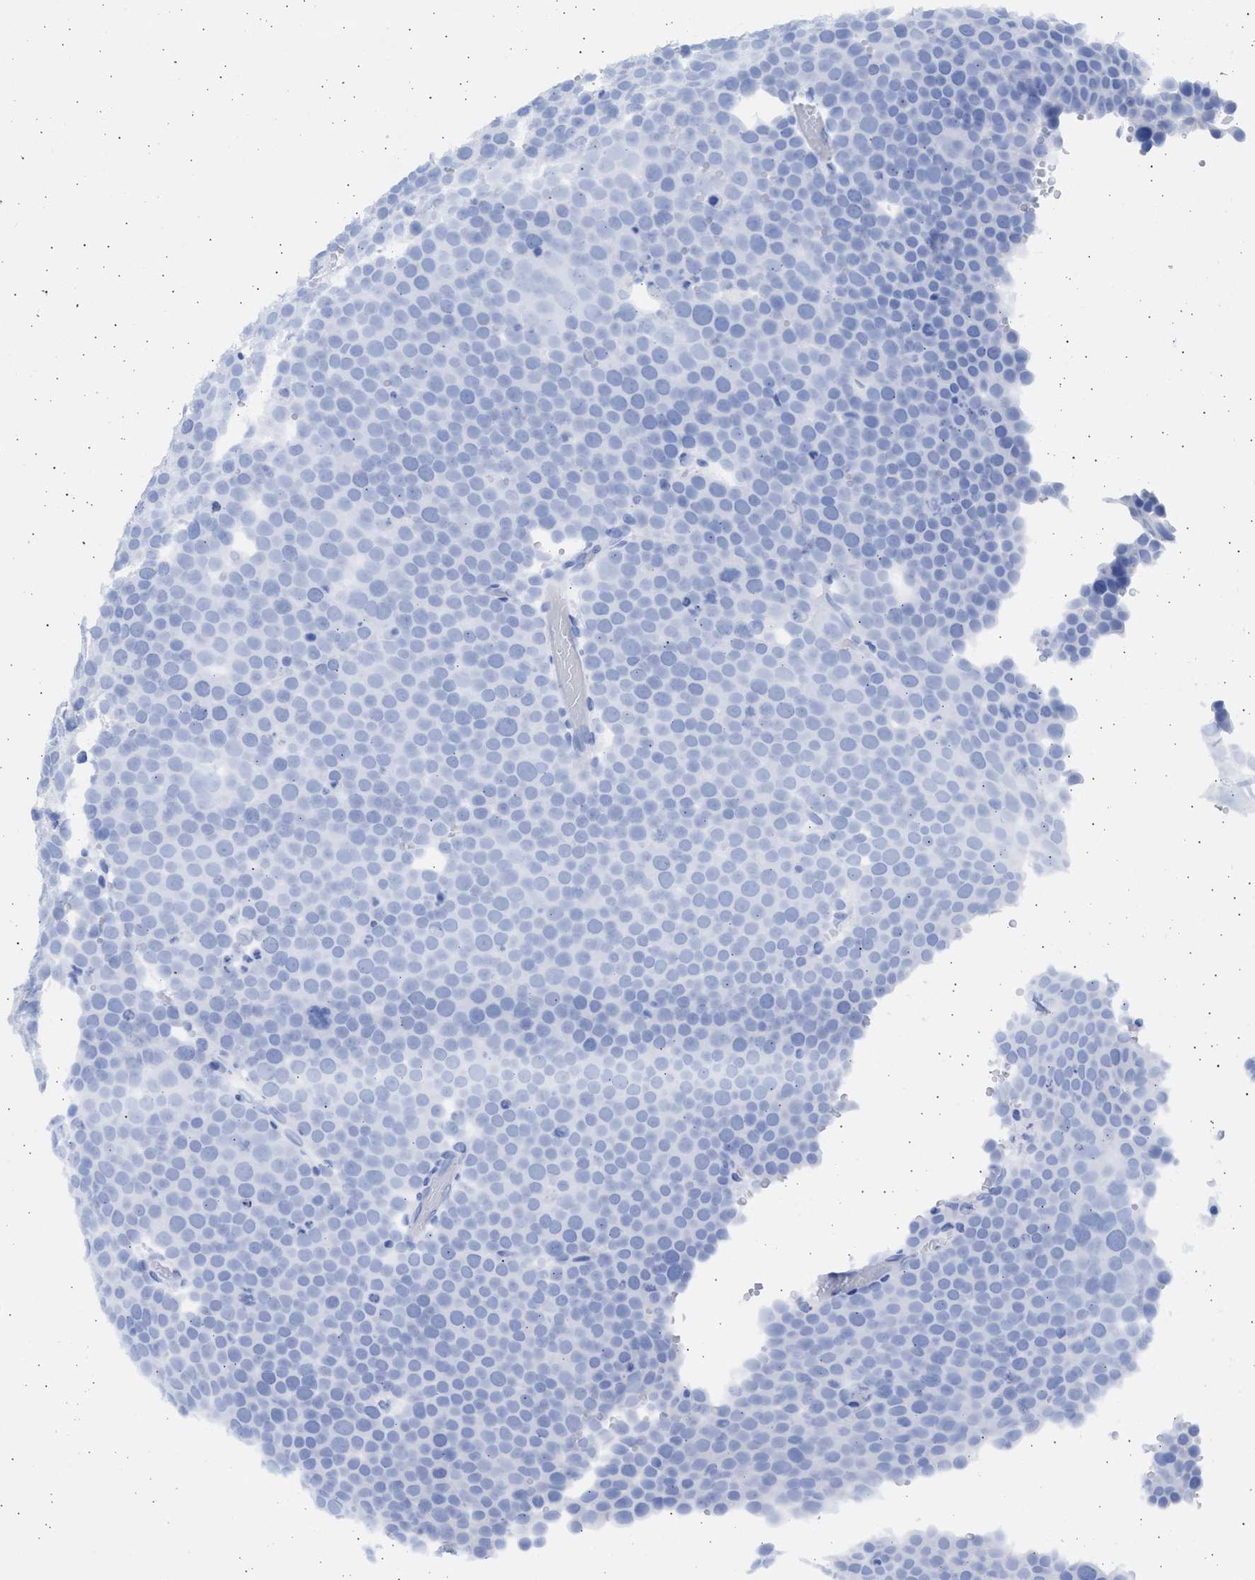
{"staining": {"intensity": "negative", "quantity": "none", "location": "none"}, "tissue": "testis cancer", "cell_type": "Tumor cells", "image_type": "cancer", "snomed": [{"axis": "morphology", "description": "Seminoma, NOS"}, {"axis": "topography", "description": "Testis"}], "caption": "IHC histopathology image of neoplastic tissue: human testis seminoma stained with DAB reveals no significant protein staining in tumor cells. The staining was performed using DAB (3,3'-diaminobenzidine) to visualize the protein expression in brown, while the nuclei were stained in blue with hematoxylin (Magnification: 20x).", "gene": "ALDOC", "patient": {"sex": "male", "age": 71}}